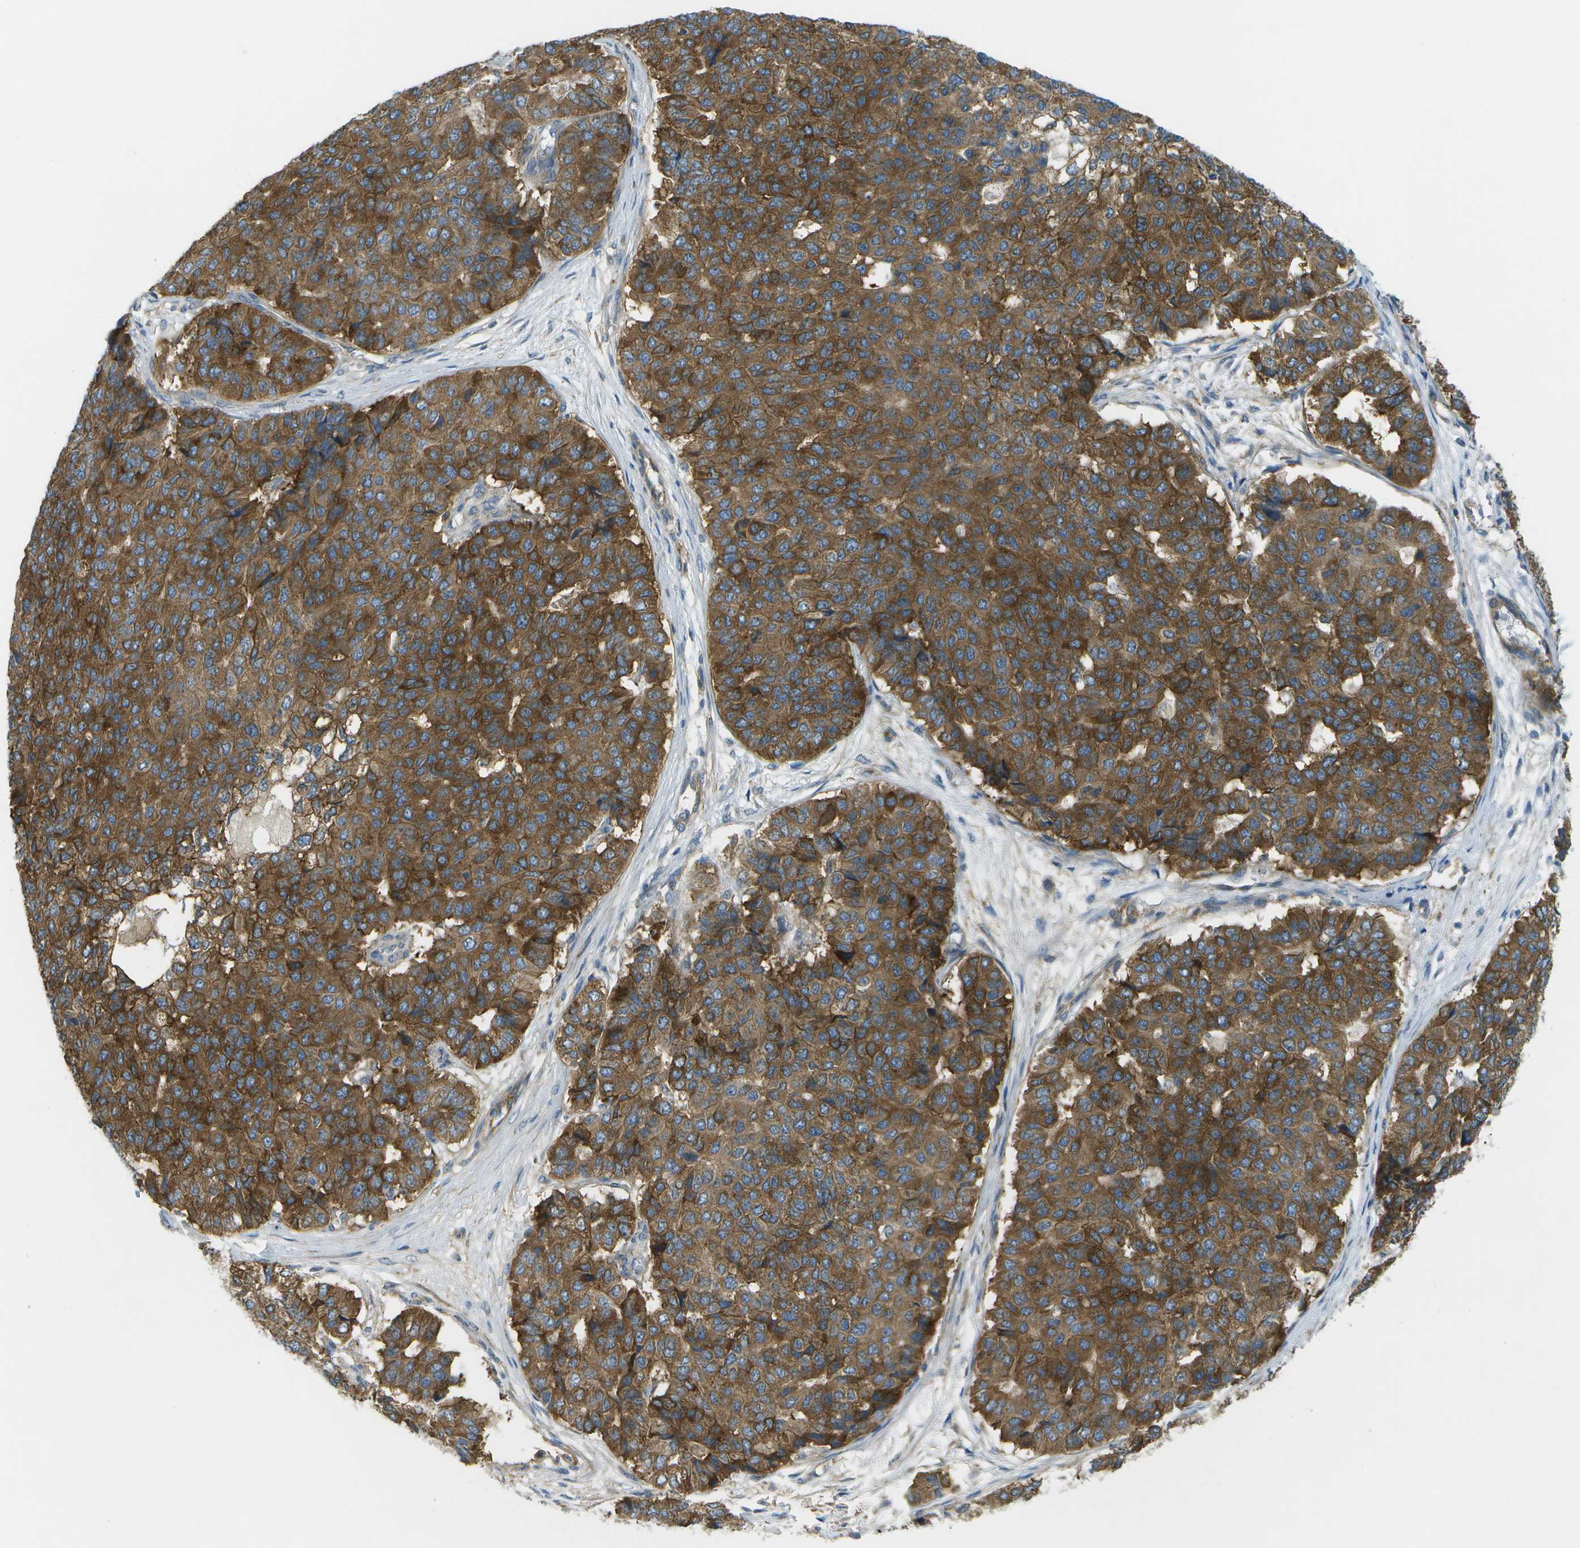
{"staining": {"intensity": "strong", "quantity": ">75%", "location": "cytoplasmic/membranous"}, "tissue": "pancreatic cancer", "cell_type": "Tumor cells", "image_type": "cancer", "snomed": [{"axis": "morphology", "description": "Adenocarcinoma, NOS"}, {"axis": "topography", "description": "Pancreas"}], "caption": "DAB (3,3'-diaminobenzidine) immunohistochemical staining of human pancreatic adenocarcinoma reveals strong cytoplasmic/membranous protein staining in approximately >75% of tumor cells.", "gene": "WNK2", "patient": {"sex": "male", "age": 50}}